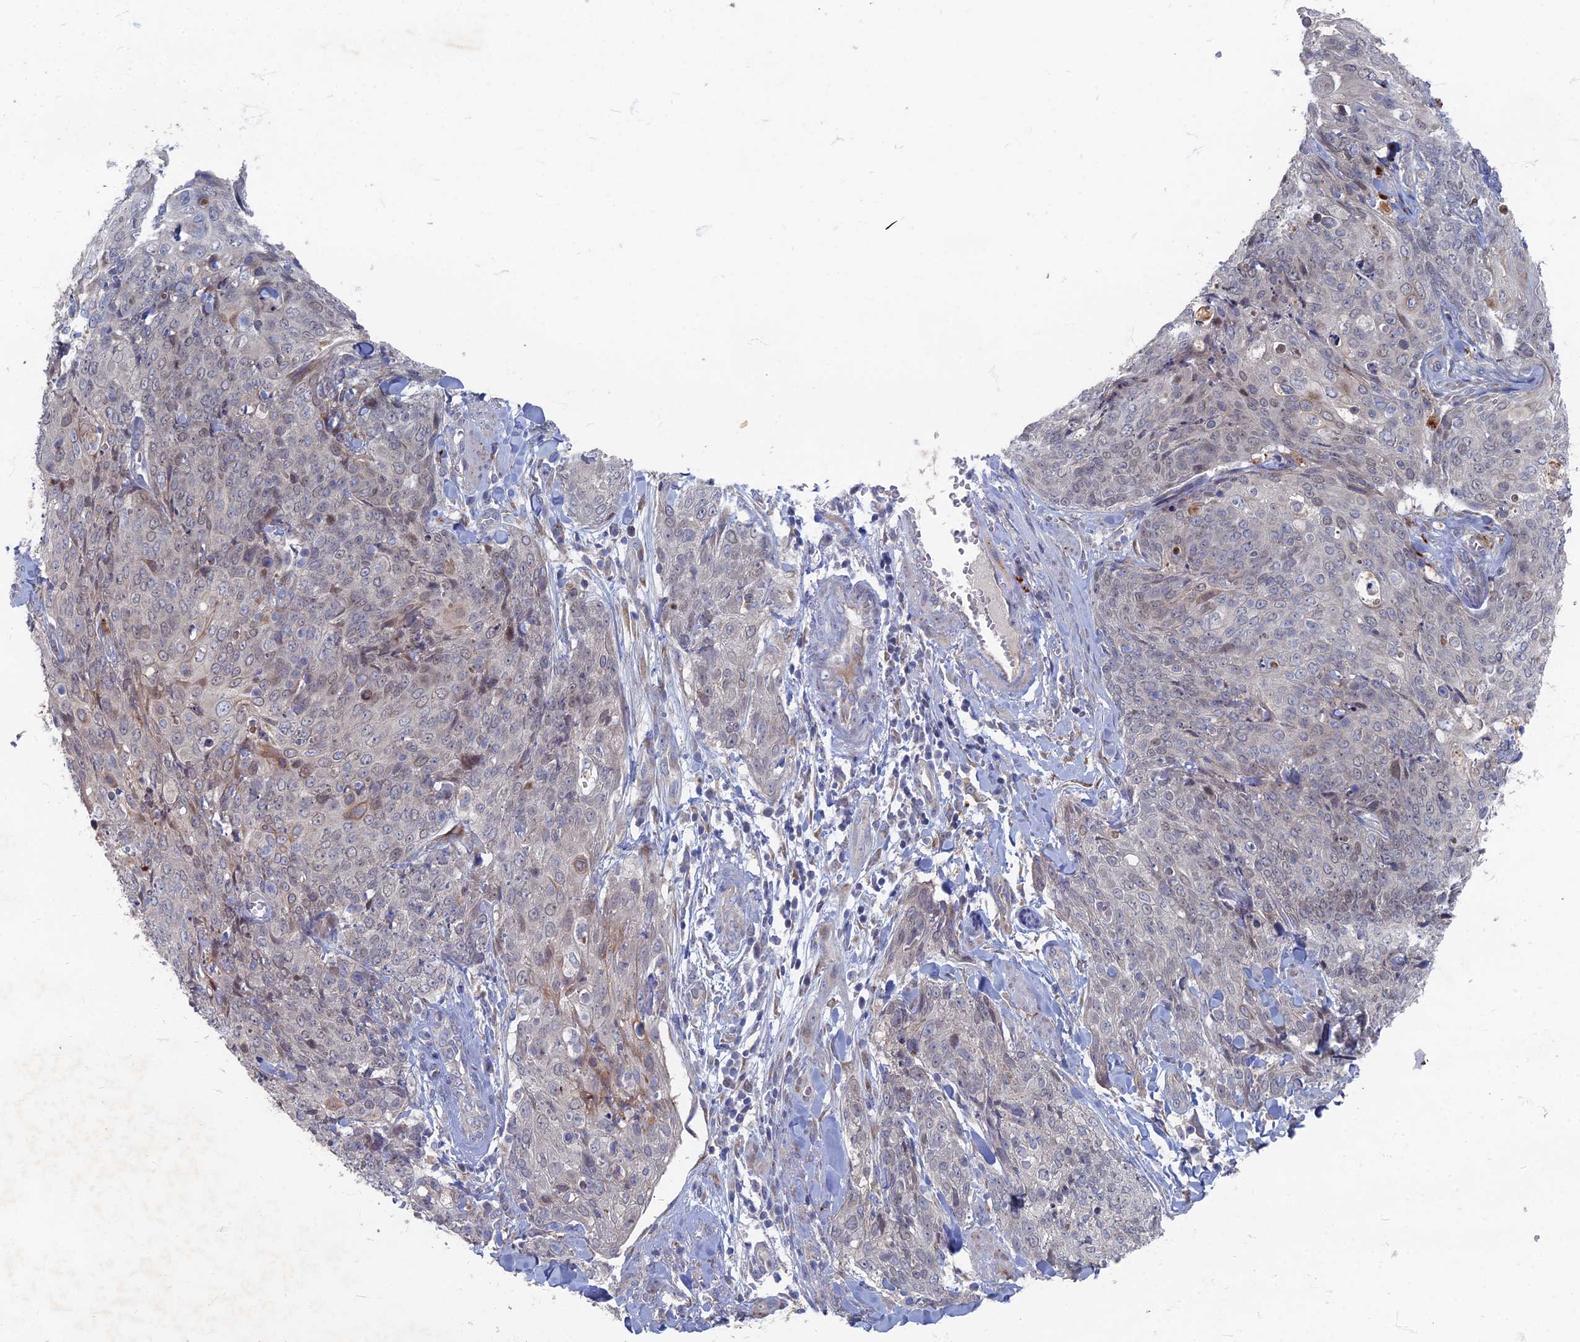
{"staining": {"intensity": "weak", "quantity": "25%-75%", "location": "nuclear"}, "tissue": "skin cancer", "cell_type": "Tumor cells", "image_type": "cancer", "snomed": [{"axis": "morphology", "description": "Squamous cell carcinoma, NOS"}, {"axis": "topography", "description": "Skin"}, {"axis": "topography", "description": "Vulva"}], "caption": "Immunohistochemical staining of human squamous cell carcinoma (skin) shows weak nuclear protein expression in approximately 25%-75% of tumor cells.", "gene": "TMEM128", "patient": {"sex": "female", "age": 85}}